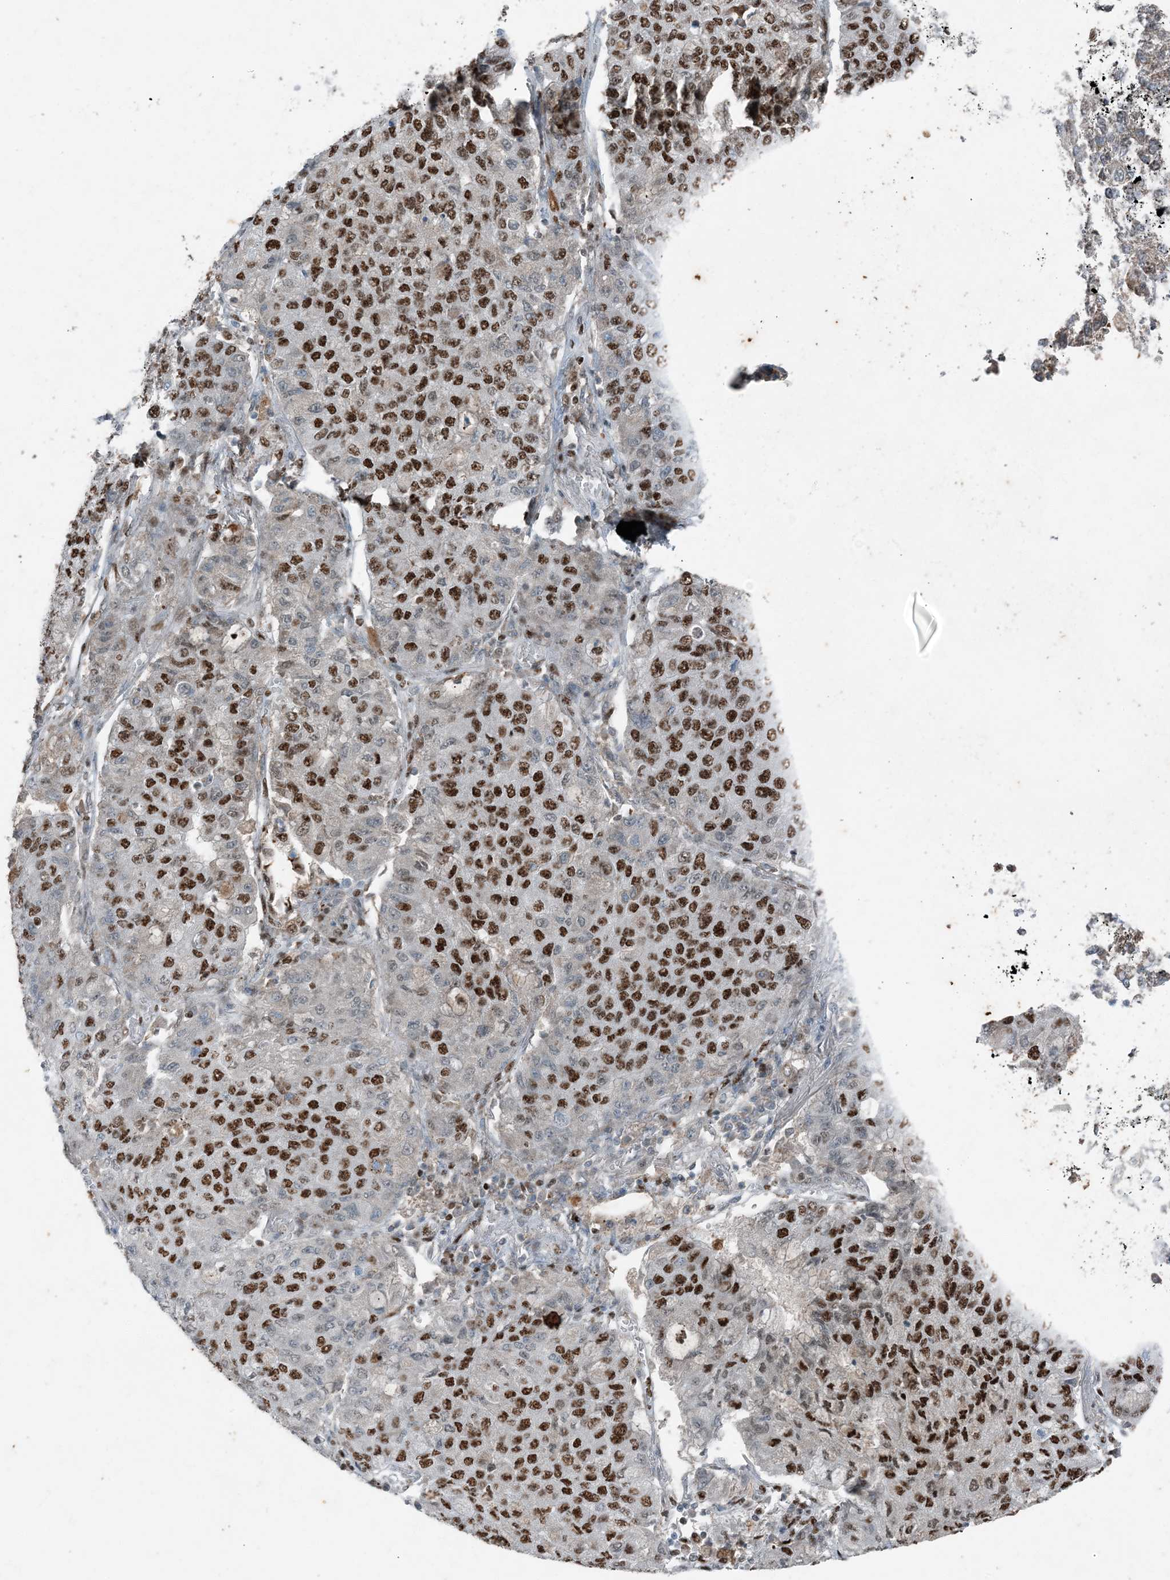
{"staining": {"intensity": "strong", "quantity": "25%-75%", "location": "nuclear"}, "tissue": "lung cancer", "cell_type": "Tumor cells", "image_type": "cancer", "snomed": [{"axis": "morphology", "description": "Squamous cell carcinoma, NOS"}, {"axis": "topography", "description": "Lung"}], "caption": "DAB immunohistochemical staining of human lung cancer exhibits strong nuclear protein positivity in about 25%-75% of tumor cells.", "gene": "TADA2B", "patient": {"sex": "male", "age": 74}}